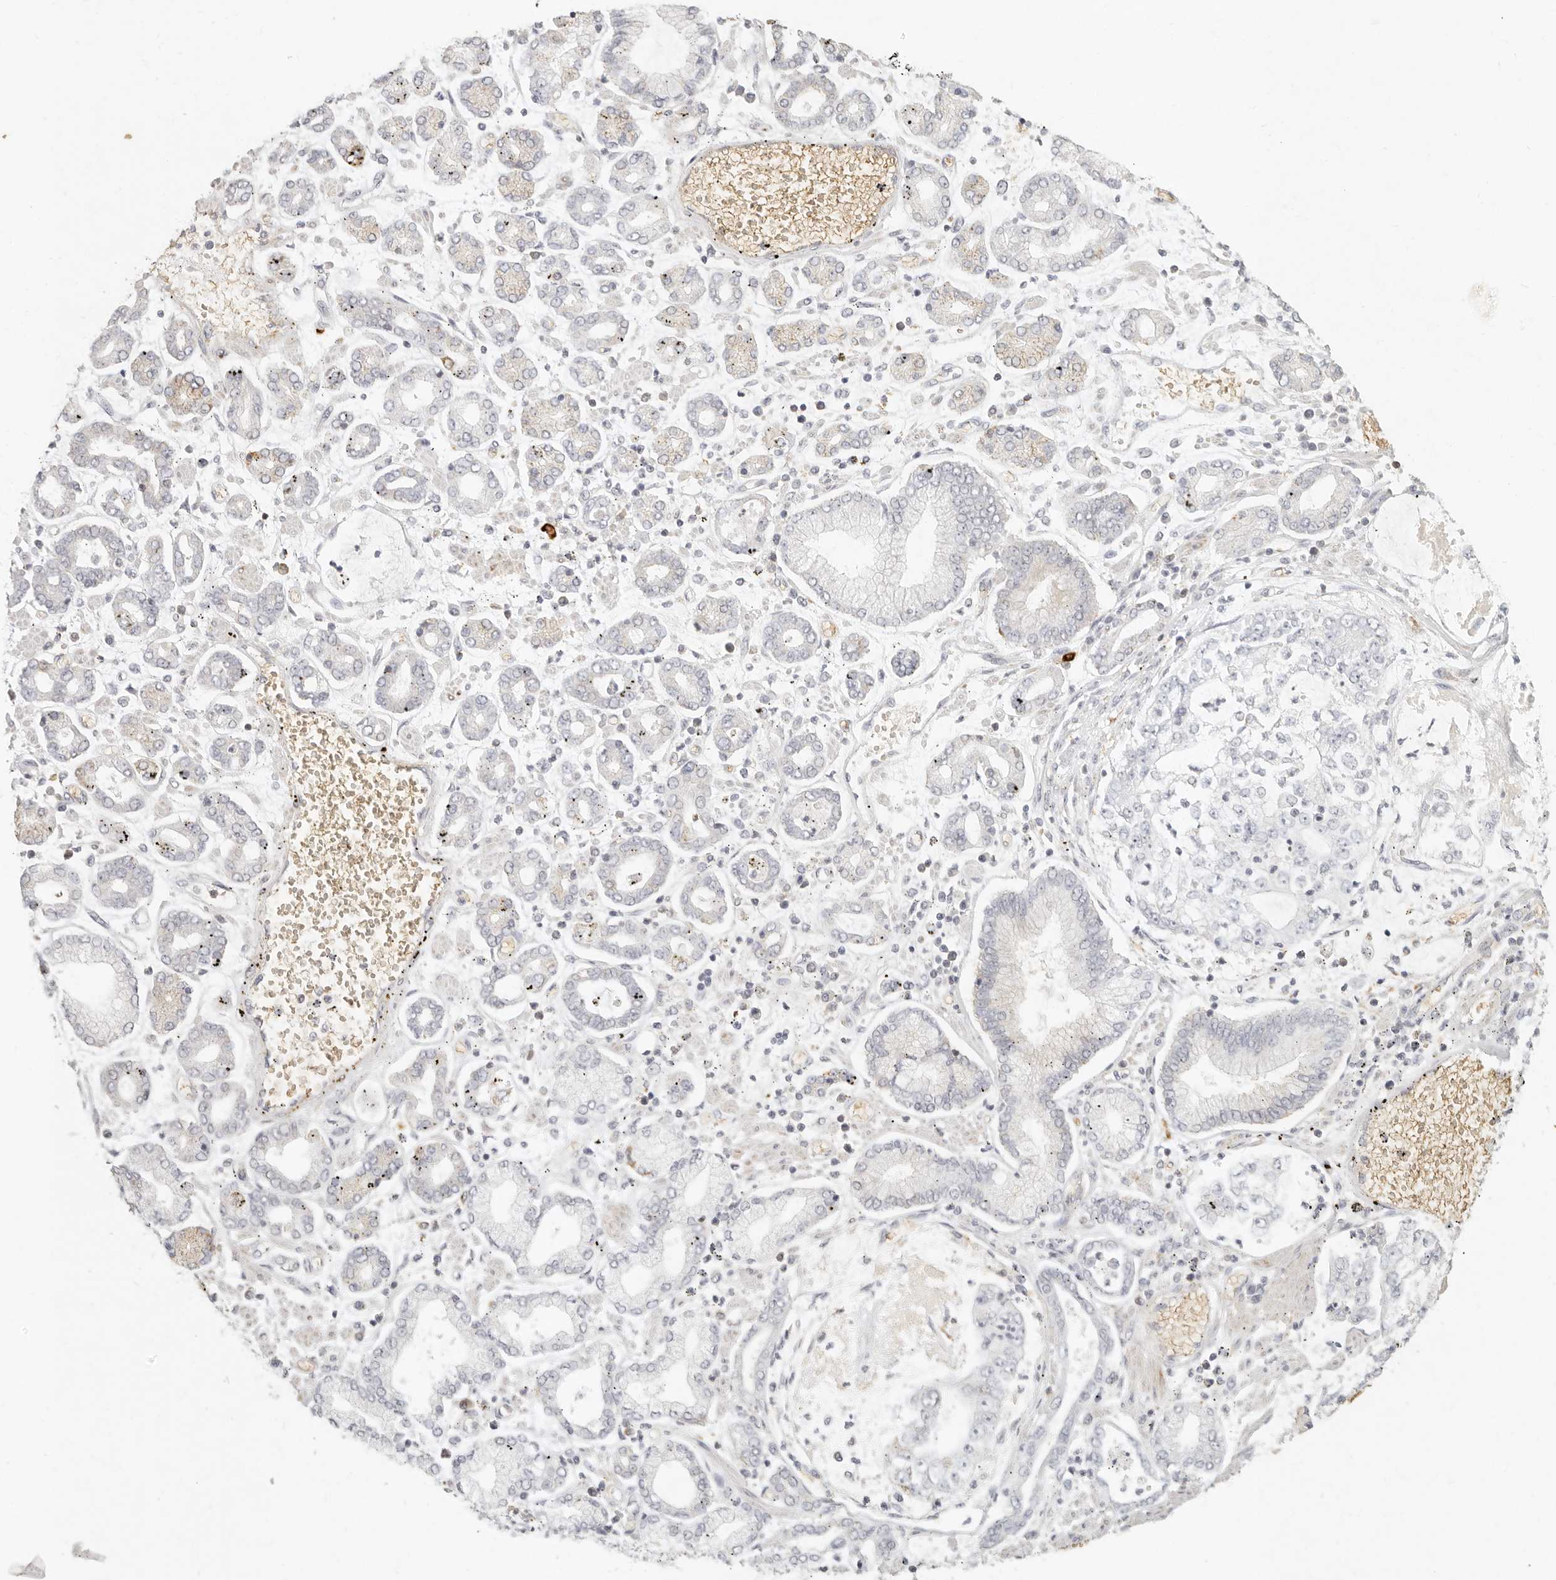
{"staining": {"intensity": "negative", "quantity": "none", "location": "none"}, "tissue": "stomach cancer", "cell_type": "Tumor cells", "image_type": "cancer", "snomed": [{"axis": "morphology", "description": "Adenocarcinoma, NOS"}, {"axis": "topography", "description": "Stomach"}], "caption": "Image shows no significant protein positivity in tumor cells of stomach adenocarcinoma. (DAB immunohistochemistry with hematoxylin counter stain).", "gene": "NIBAN1", "patient": {"sex": "male", "age": 76}}